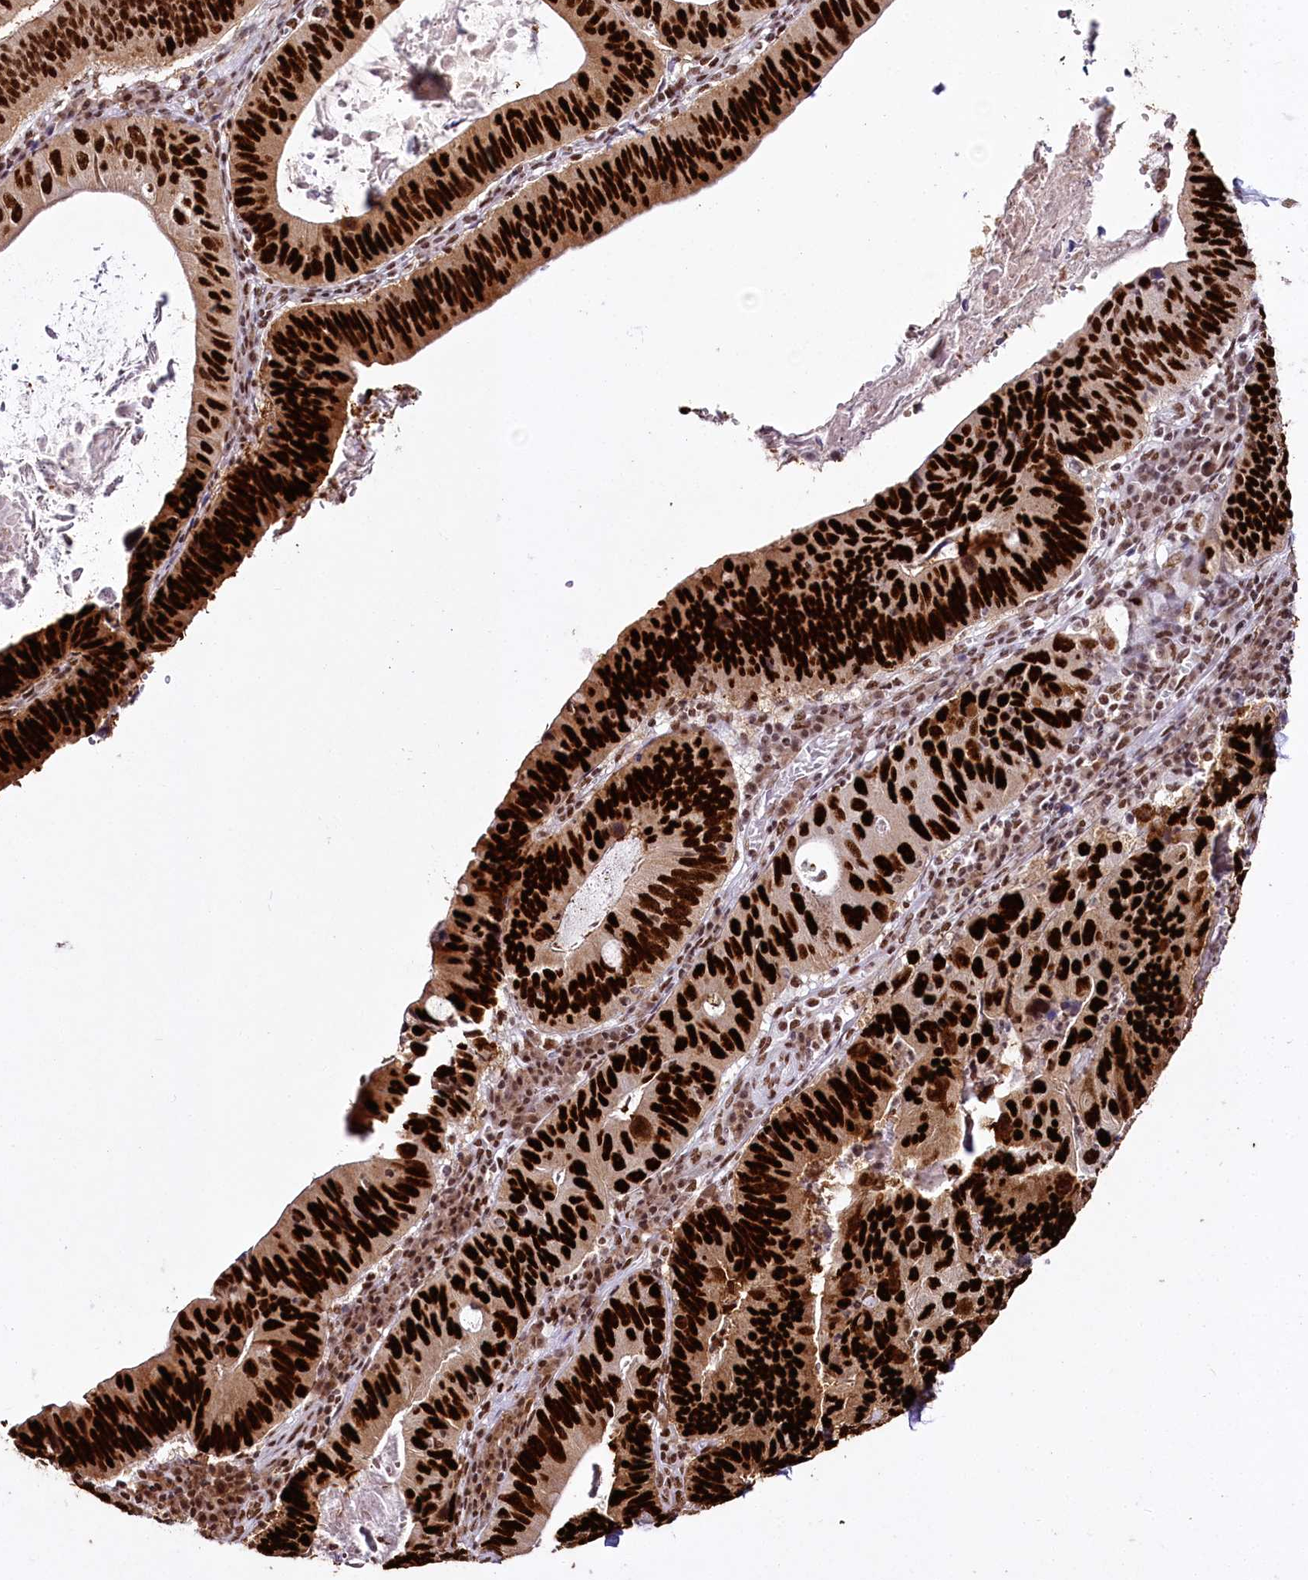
{"staining": {"intensity": "strong", "quantity": ">75%", "location": "cytoplasmic/membranous,nuclear"}, "tissue": "stomach cancer", "cell_type": "Tumor cells", "image_type": "cancer", "snomed": [{"axis": "morphology", "description": "Adenocarcinoma, NOS"}, {"axis": "topography", "description": "Stomach"}], "caption": "Protein staining displays strong cytoplasmic/membranous and nuclear expression in approximately >75% of tumor cells in stomach cancer (adenocarcinoma).", "gene": "SMARCE1", "patient": {"sex": "male", "age": 59}}